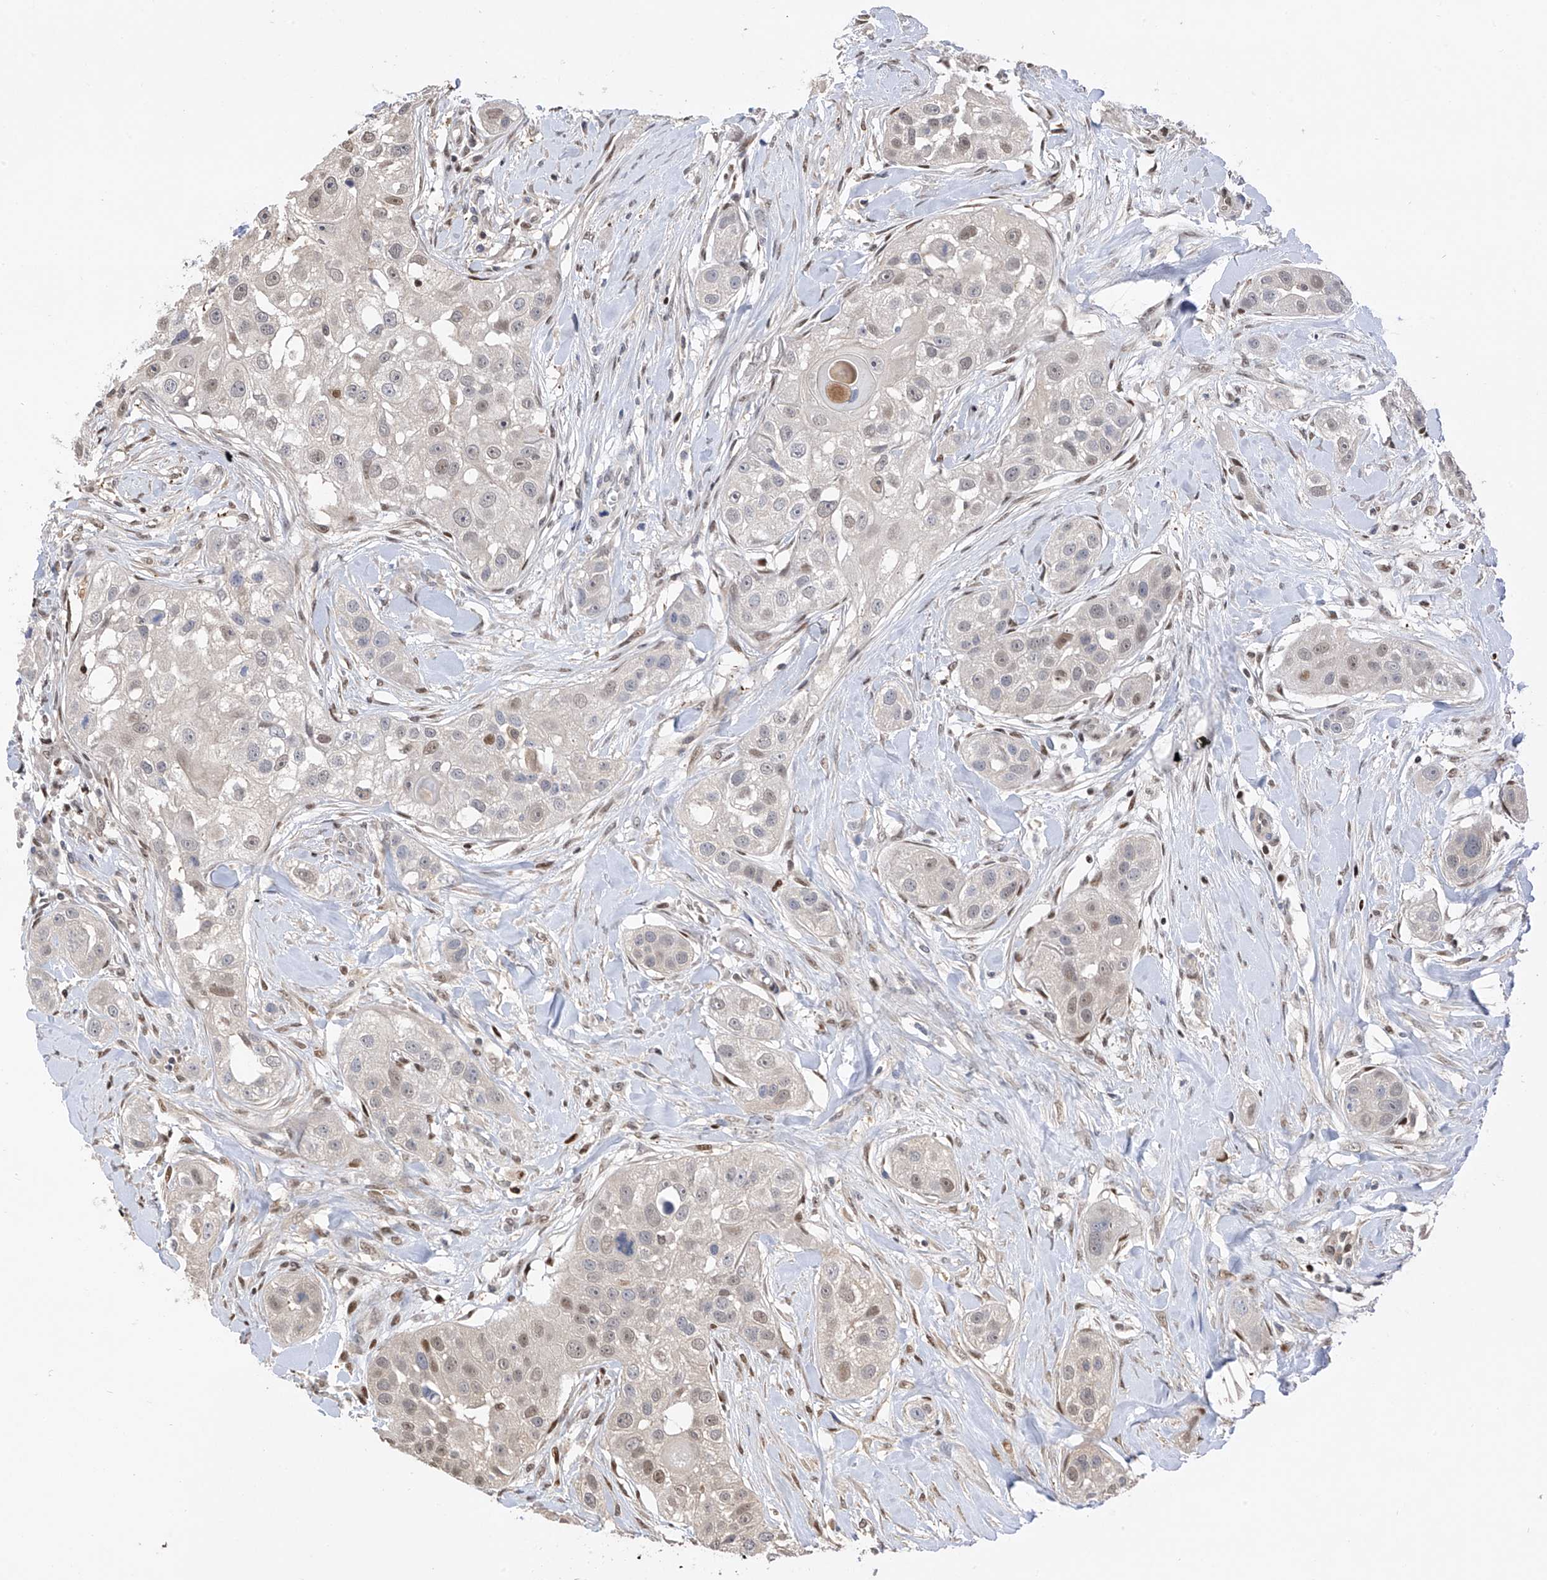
{"staining": {"intensity": "weak", "quantity": "<25%", "location": "nuclear"}, "tissue": "head and neck cancer", "cell_type": "Tumor cells", "image_type": "cancer", "snomed": [{"axis": "morphology", "description": "Normal tissue, NOS"}, {"axis": "morphology", "description": "Squamous cell carcinoma, NOS"}, {"axis": "topography", "description": "Skeletal muscle"}, {"axis": "topography", "description": "Head-Neck"}], "caption": "Immunohistochemical staining of human squamous cell carcinoma (head and neck) demonstrates no significant staining in tumor cells.", "gene": "PMM1", "patient": {"sex": "male", "age": 51}}